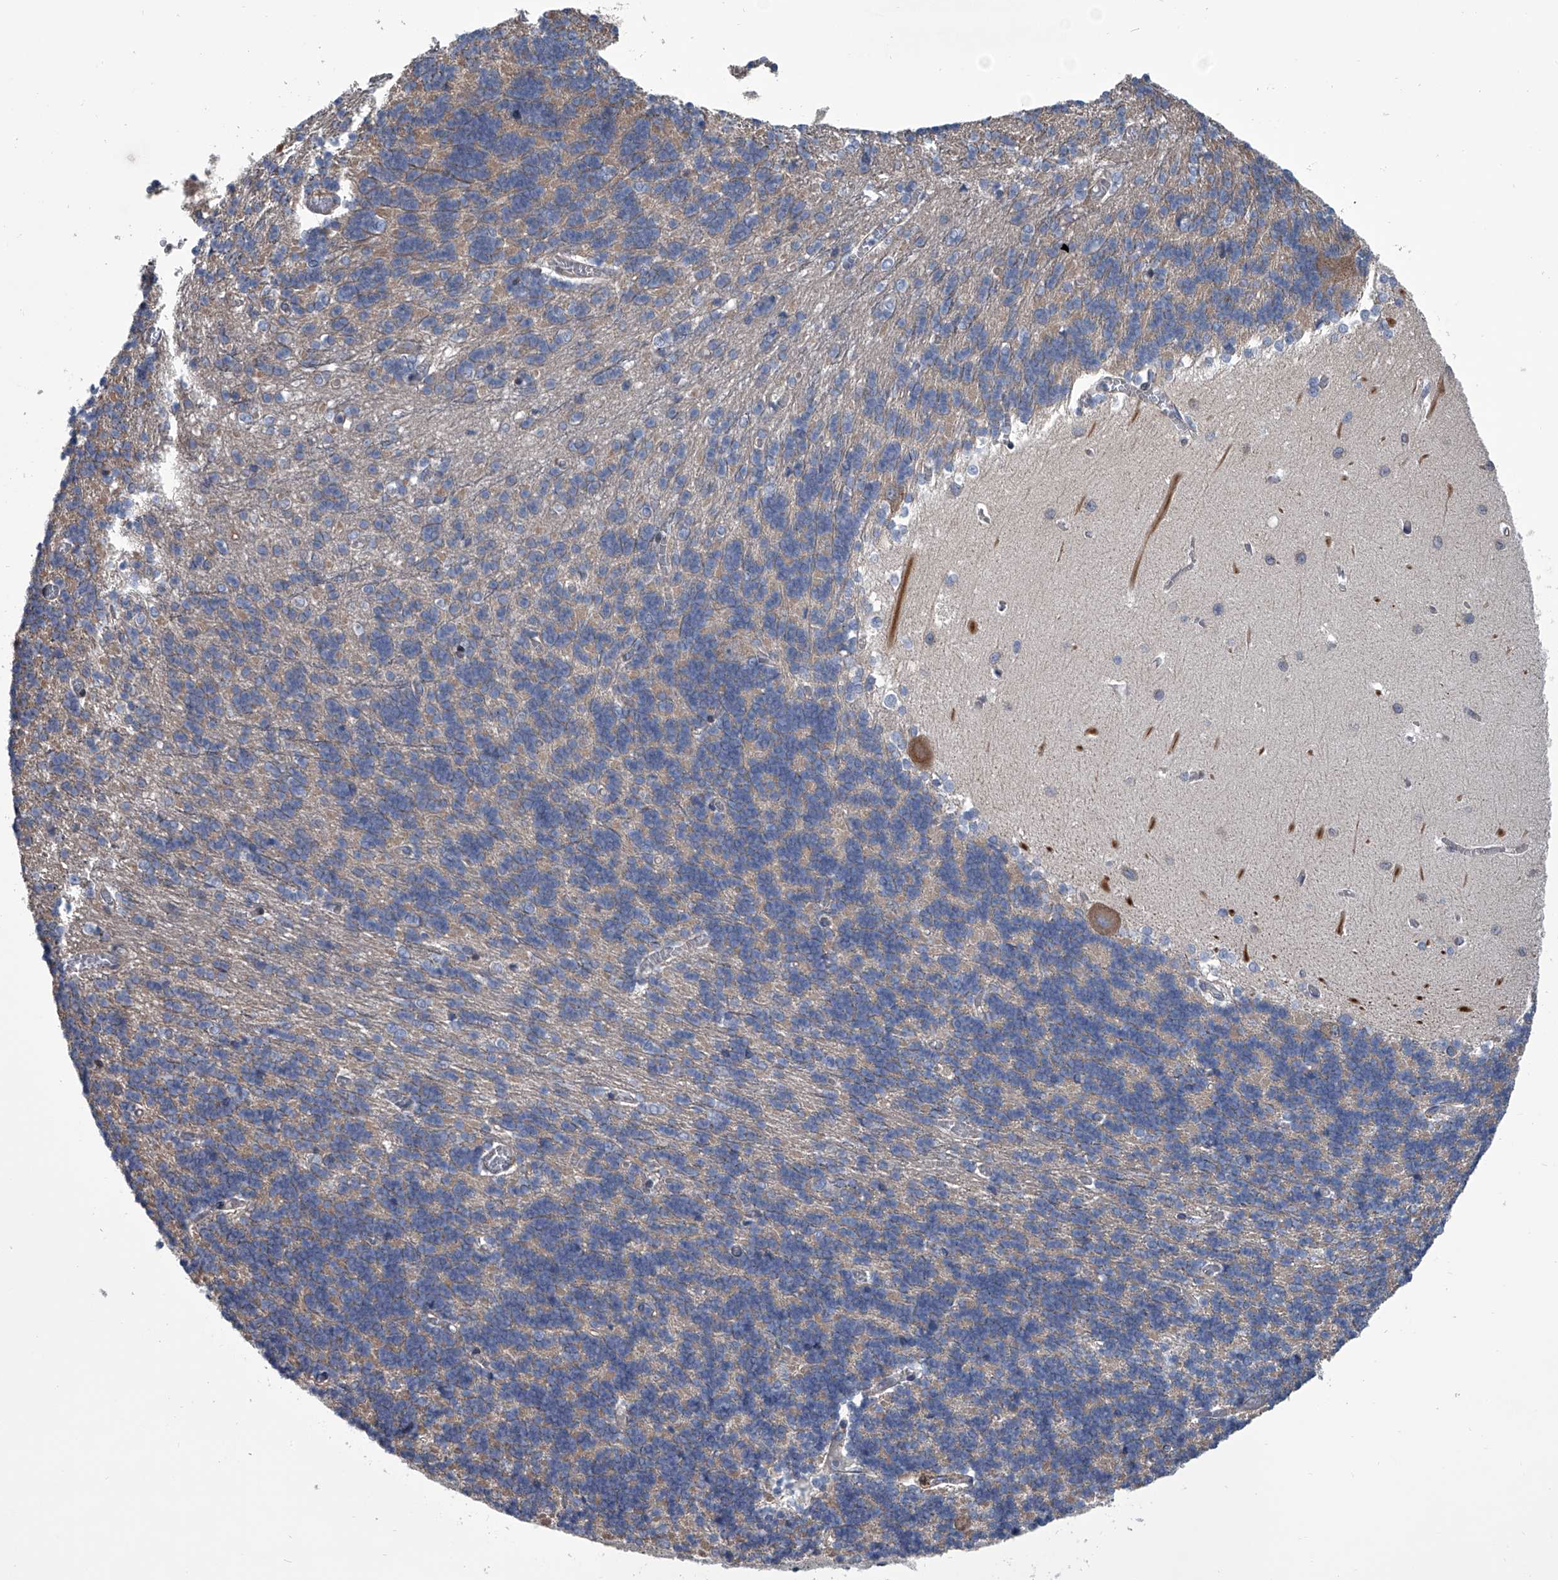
{"staining": {"intensity": "weak", "quantity": "25%-75%", "location": "cytoplasmic/membranous"}, "tissue": "cerebellum", "cell_type": "Cells in granular layer", "image_type": "normal", "snomed": [{"axis": "morphology", "description": "Normal tissue, NOS"}, {"axis": "topography", "description": "Cerebellum"}], "caption": "Cerebellum stained with a brown dye demonstrates weak cytoplasmic/membranous positive expression in approximately 25%-75% of cells in granular layer.", "gene": "ABCG1", "patient": {"sex": "male", "age": 37}}